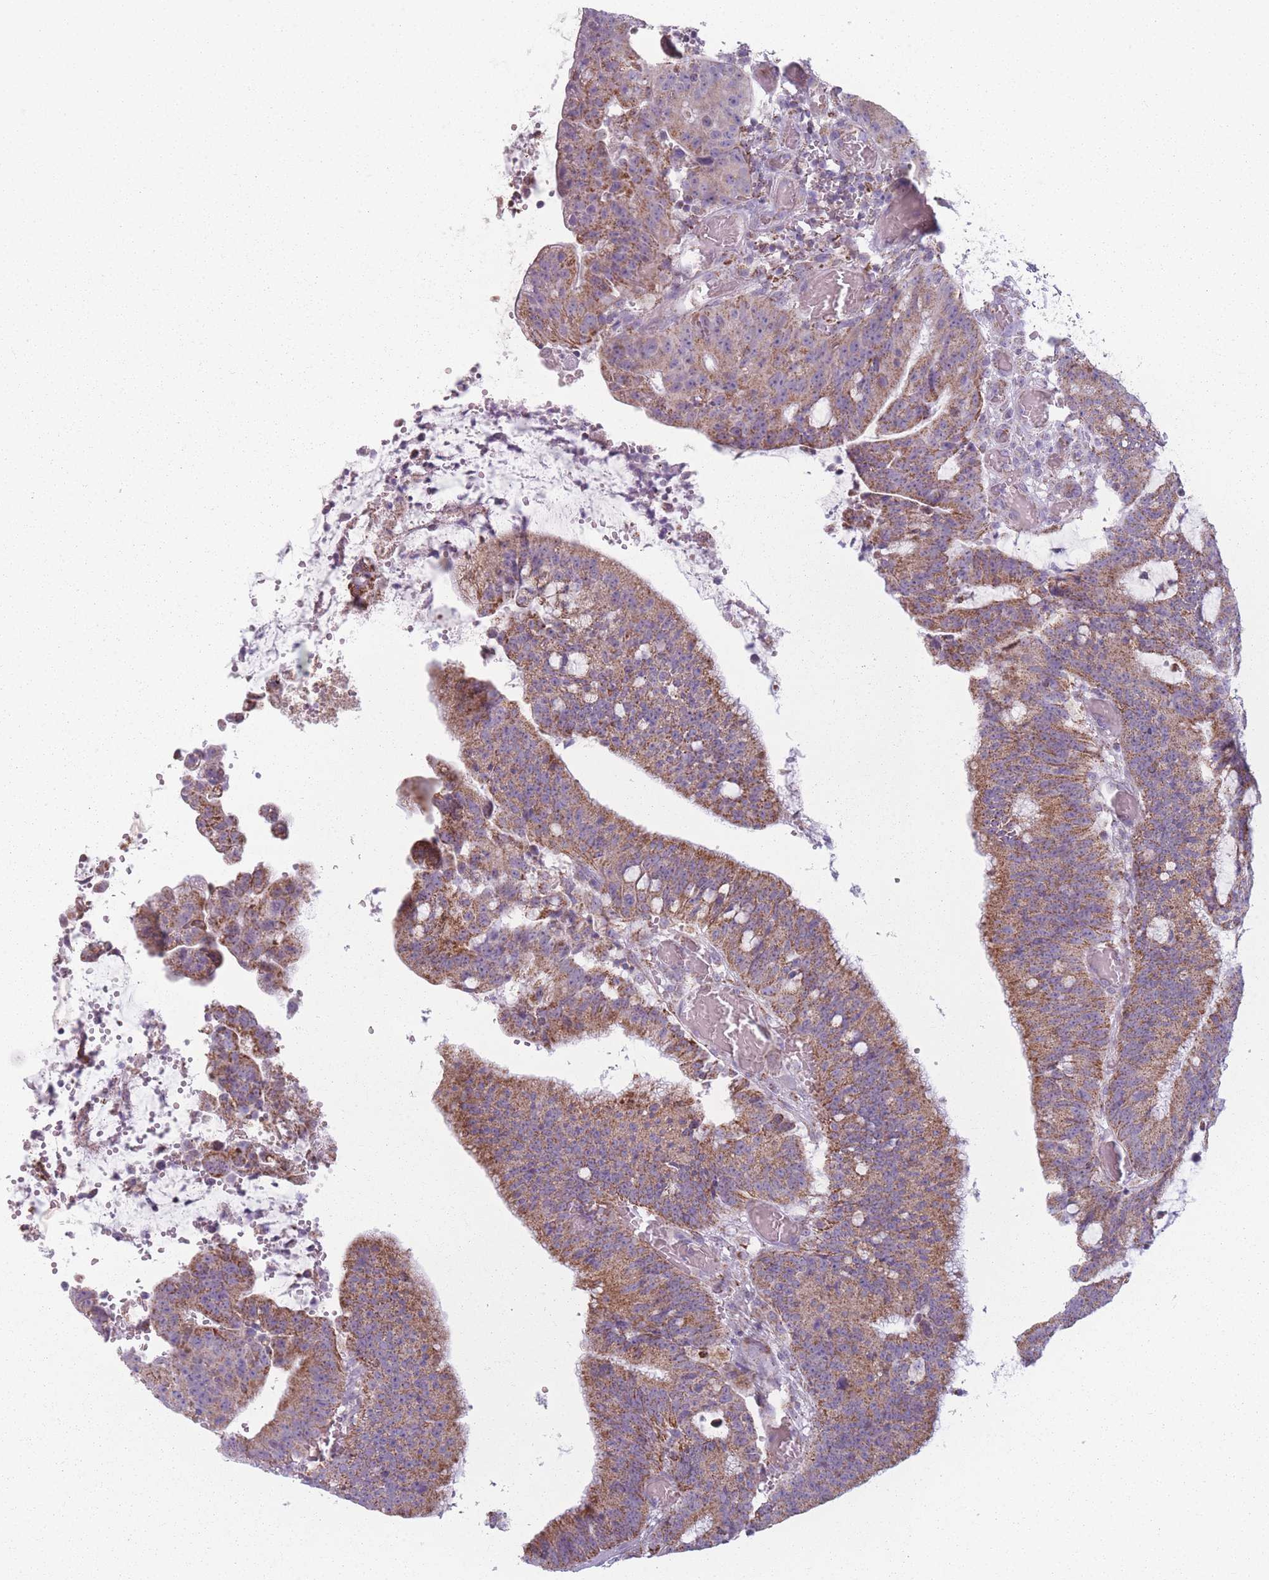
{"staining": {"intensity": "moderate", "quantity": ">75%", "location": "cytoplasmic/membranous"}, "tissue": "colorectal cancer", "cell_type": "Tumor cells", "image_type": "cancer", "snomed": [{"axis": "morphology", "description": "Adenocarcinoma, NOS"}, {"axis": "topography", "description": "Rectum"}], "caption": "The micrograph demonstrates immunohistochemical staining of colorectal adenocarcinoma. There is moderate cytoplasmic/membranous expression is seen in approximately >75% of tumor cells.", "gene": "DCHS1", "patient": {"sex": "female", "age": 77}}